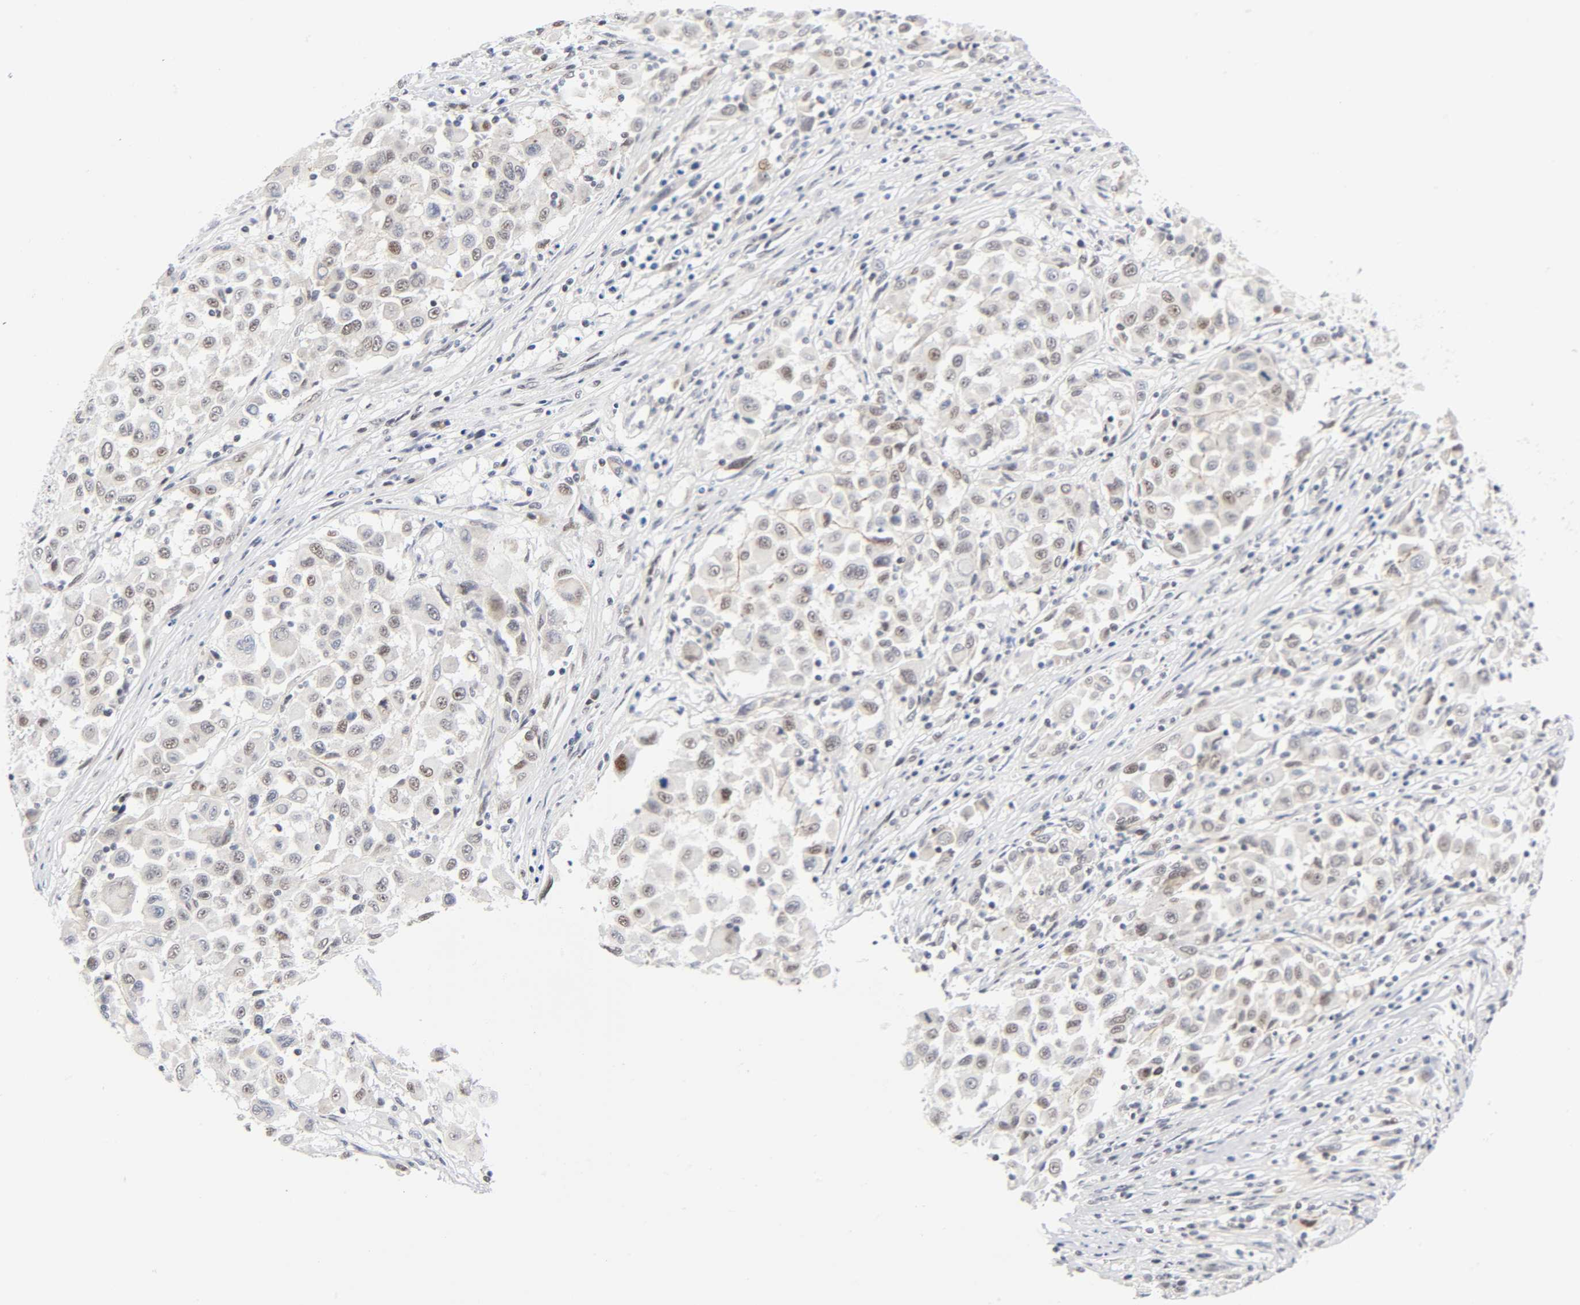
{"staining": {"intensity": "weak", "quantity": "25%-75%", "location": "nuclear"}, "tissue": "melanoma", "cell_type": "Tumor cells", "image_type": "cancer", "snomed": [{"axis": "morphology", "description": "Malignant melanoma, Metastatic site"}, {"axis": "topography", "description": "Lymph node"}], "caption": "Approximately 25%-75% of tumor cells in human malignant melanoma (metastatic site) demonstrate weak nuclear protein staining as visualized by brown immunohistochemical staining.", "gene": "DIDO1", "patient": {"sex": "male", "age": 61}}